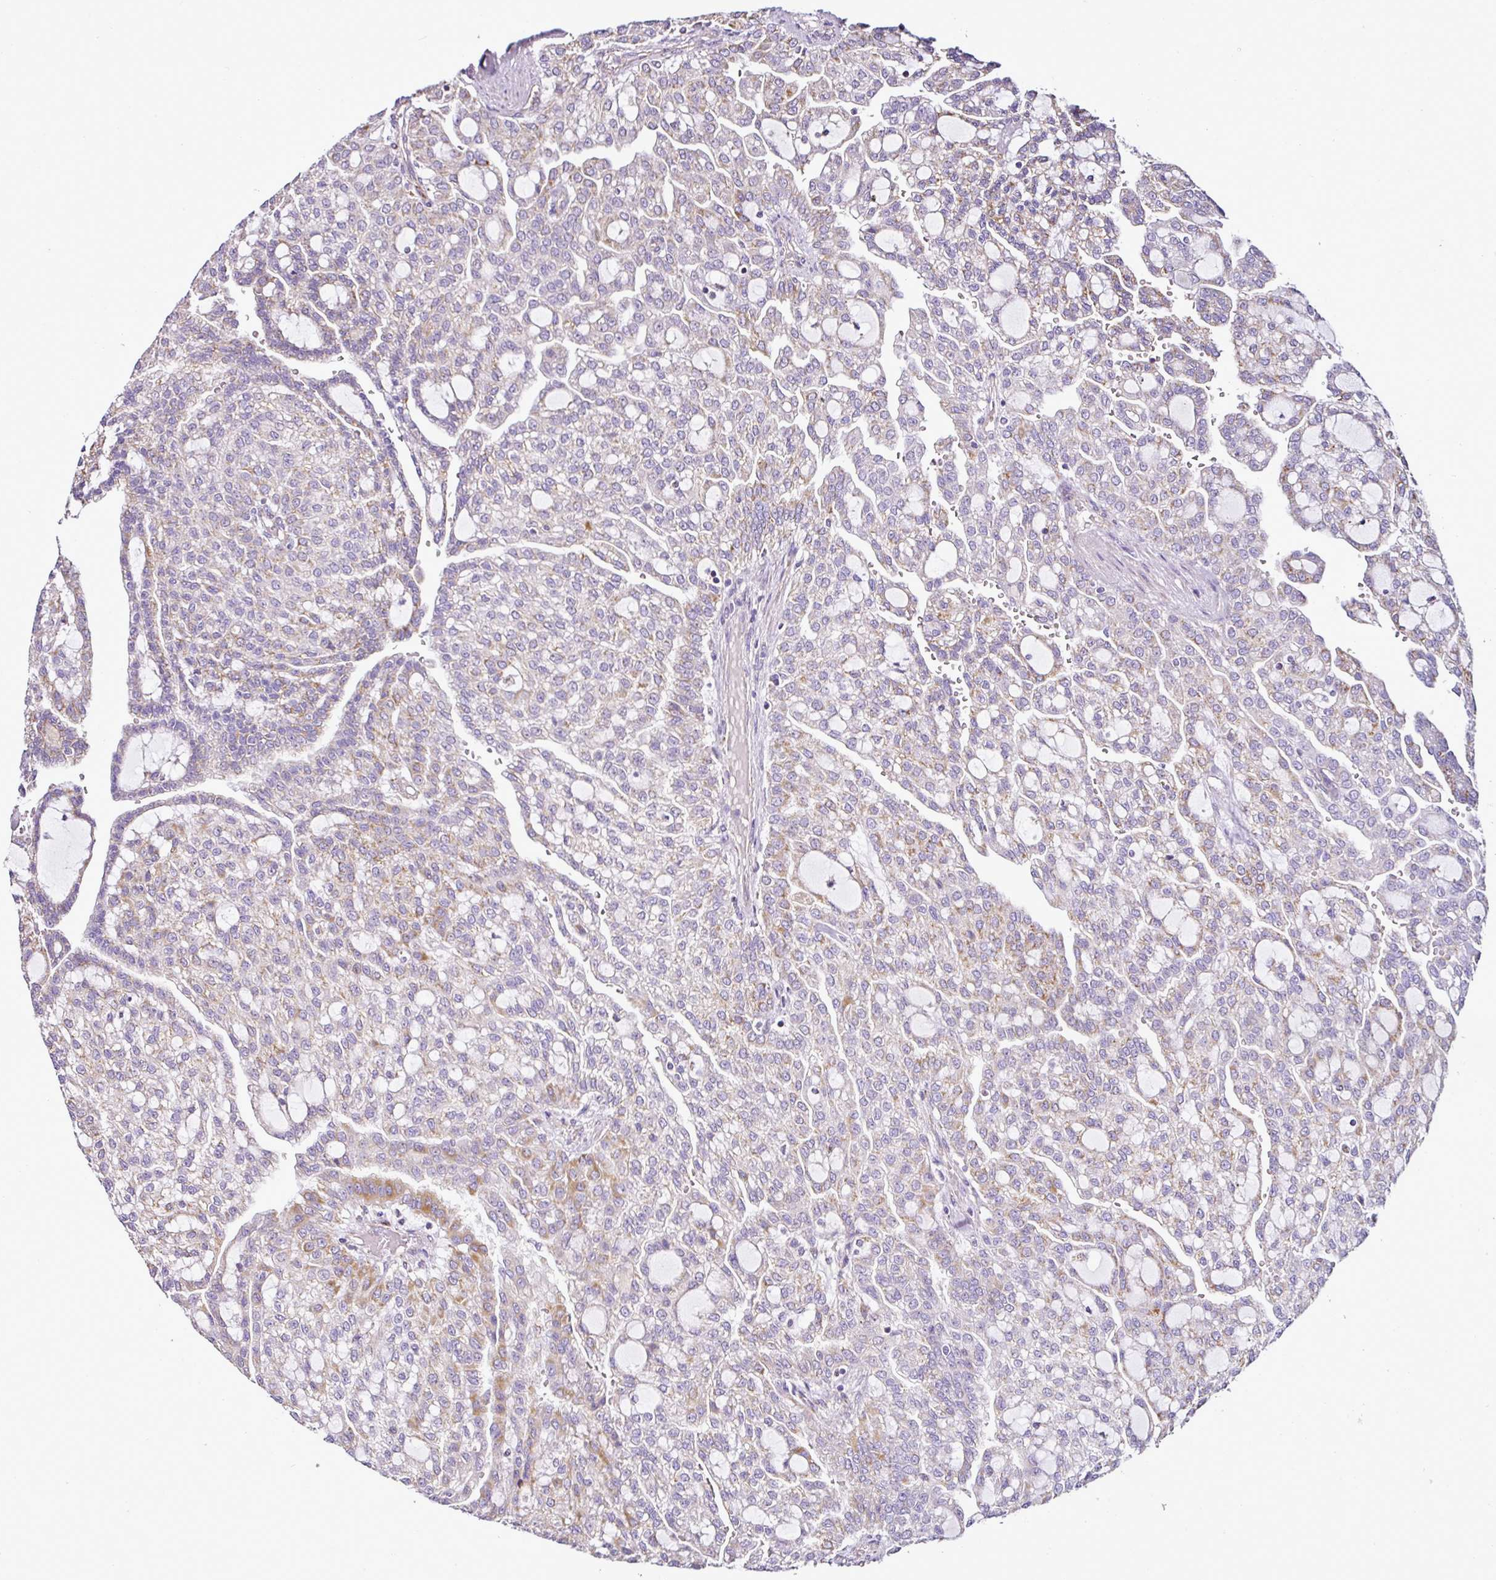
{"staining": {"intensity": "moderate", "quantity": "<25%", "location": "cytoplasmic/membranous"}, "tissue": "renal cancer", "cell_type": "Tumor cells", "image_type": "cancer", "snomed": [{"axis": "morphology", "description": "Adenocarcinoma, NOS"}, {"axis": "topography", "description": "Kidney"}], "caption": "Immunohistochemical staining of renal cancer displays low levels of moderate cytoplasmic/membranous protein staining in approximately <25% of tumor cells.", "gene": "DPAGT1", "patient": {"sex": "male", "age": 63}}